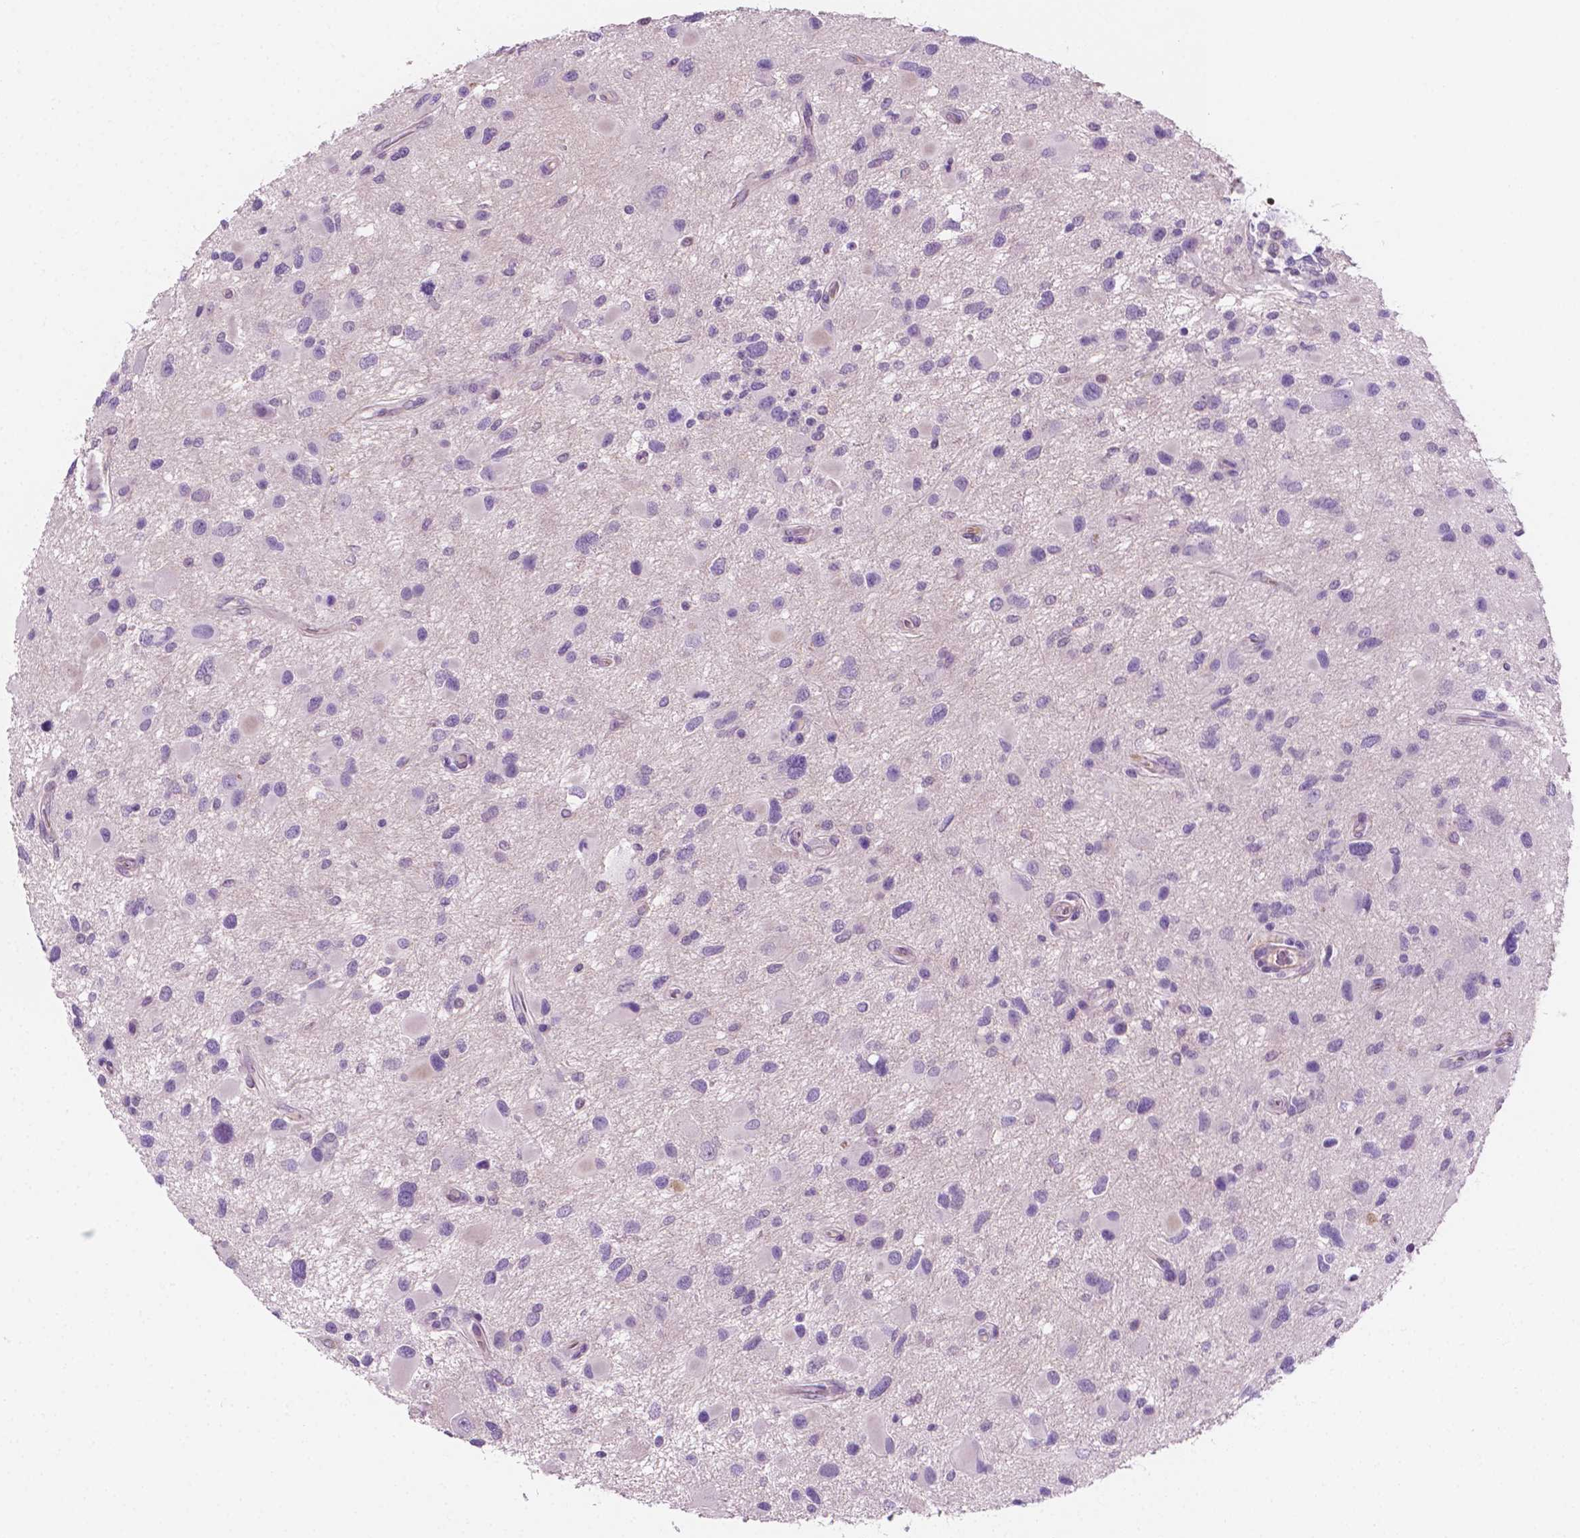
{"staining": {"intensity": "negative", "quantity": "none", "location": "none"}, "tissue": "glioma", "cell_type": "Tumor cells", "image_type": "cancer", "snomed": [{"axis": "morphology", "description": "Glioma, malignant, Low grade"}, {"axis": "topography", "description": "Brain"}], "caption": "Malignant low-grade glioma stained for a protein using immunohistochemistry (IHC) shows no staining tumor cells.", "gene": "EPPK1", "patient": {"sex": "female", "age": 32}}